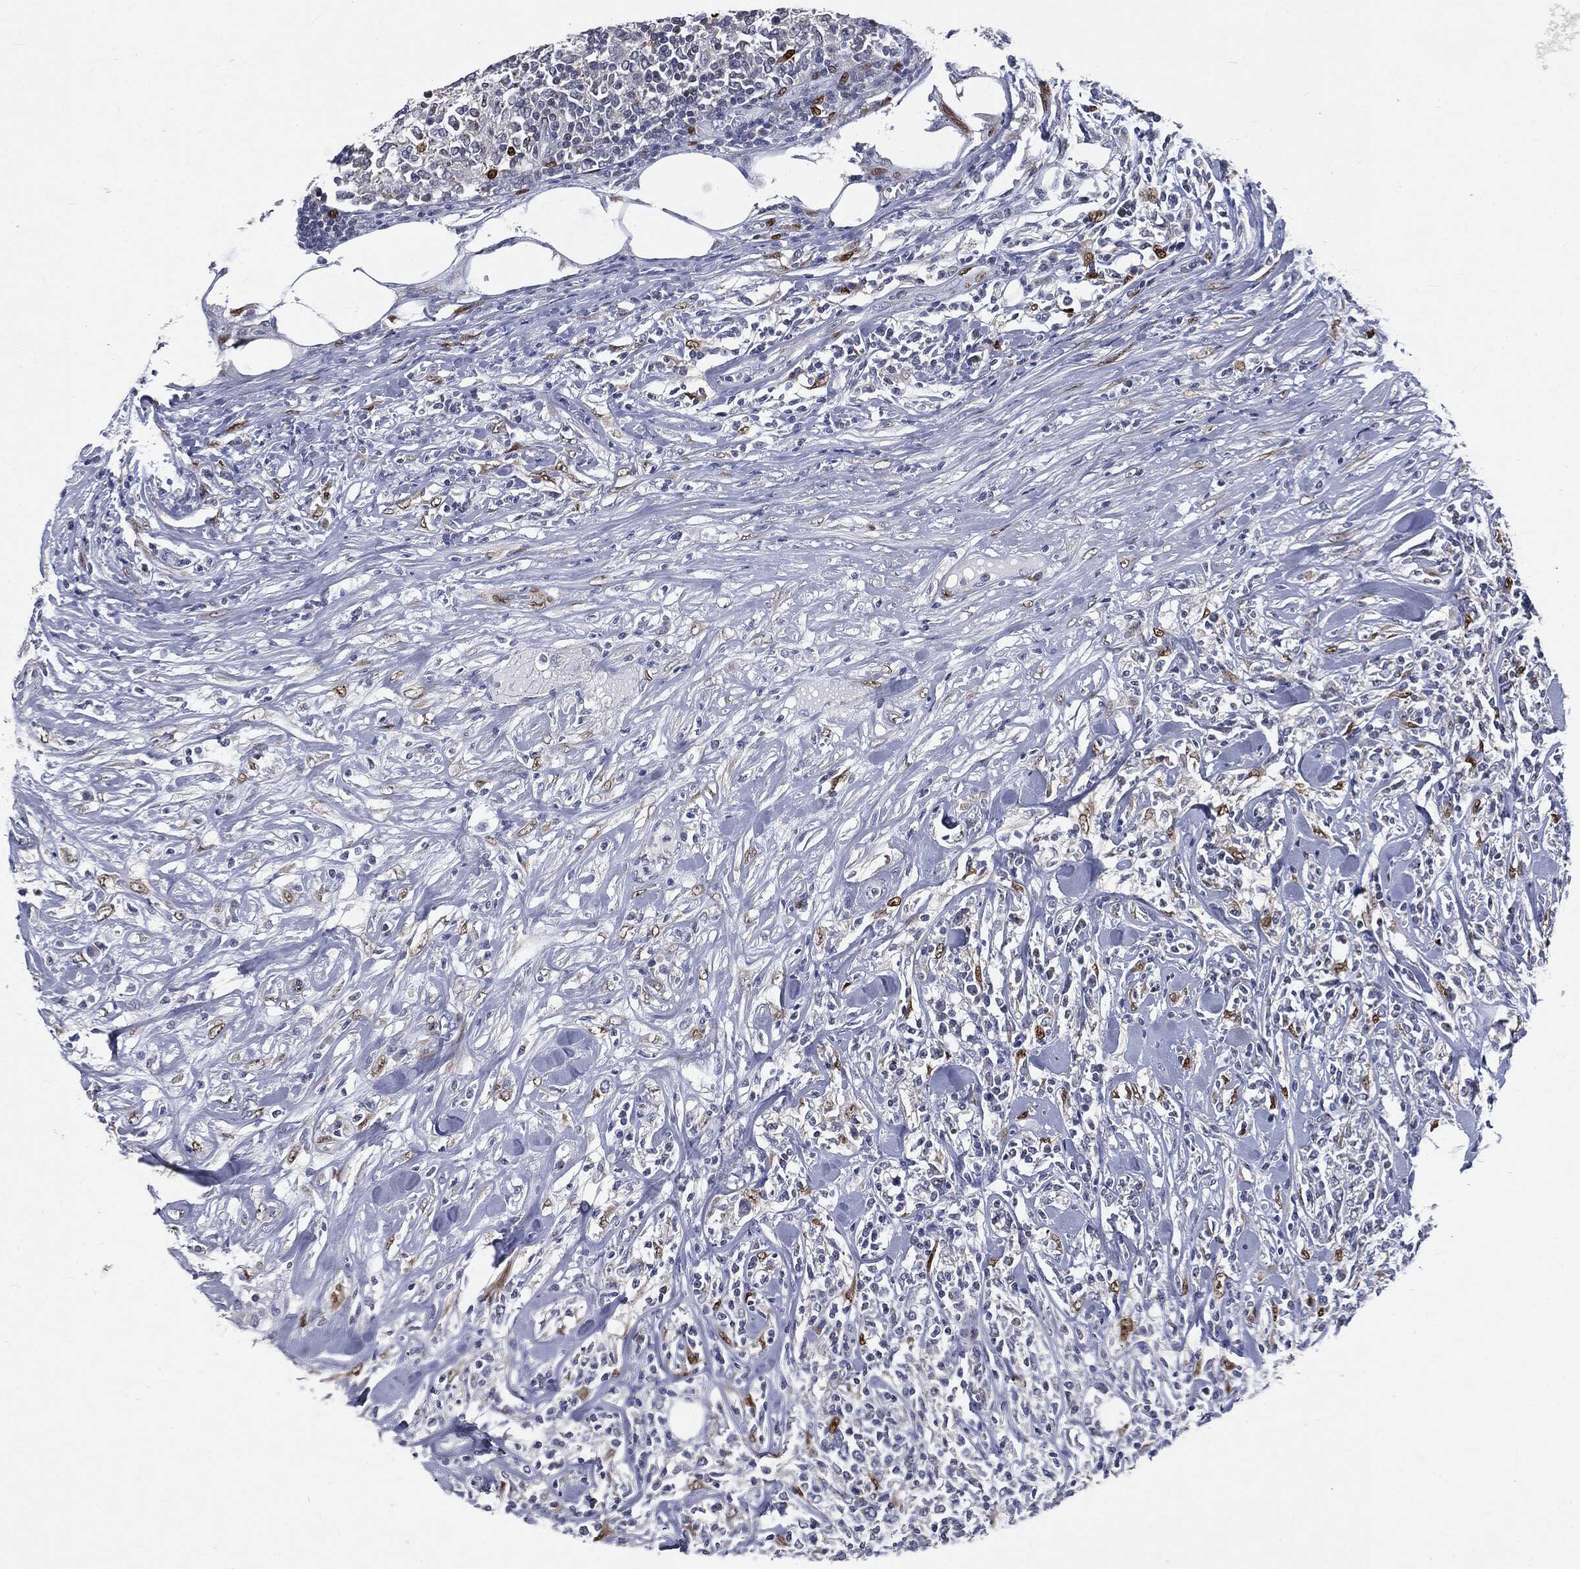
{"staining": {"intensity": "negative", "quantity": "none", "location": "none"}, "tissue": "lymphoma", "cell_type": "Tumor cells", "image_type": "cancer", "snomed": [{"axis": "morphology", "description": "Malignant lymphoma, non-Hodgkin's type, High grade"}, {"axis": "topography", "description": "Lymph node"}], "caption": "Protein analysis of lymphoma exhibits no significant positivity in tumor cells.", "gene": "CASD1", "patient": {"sex": "female", "age": 84}}